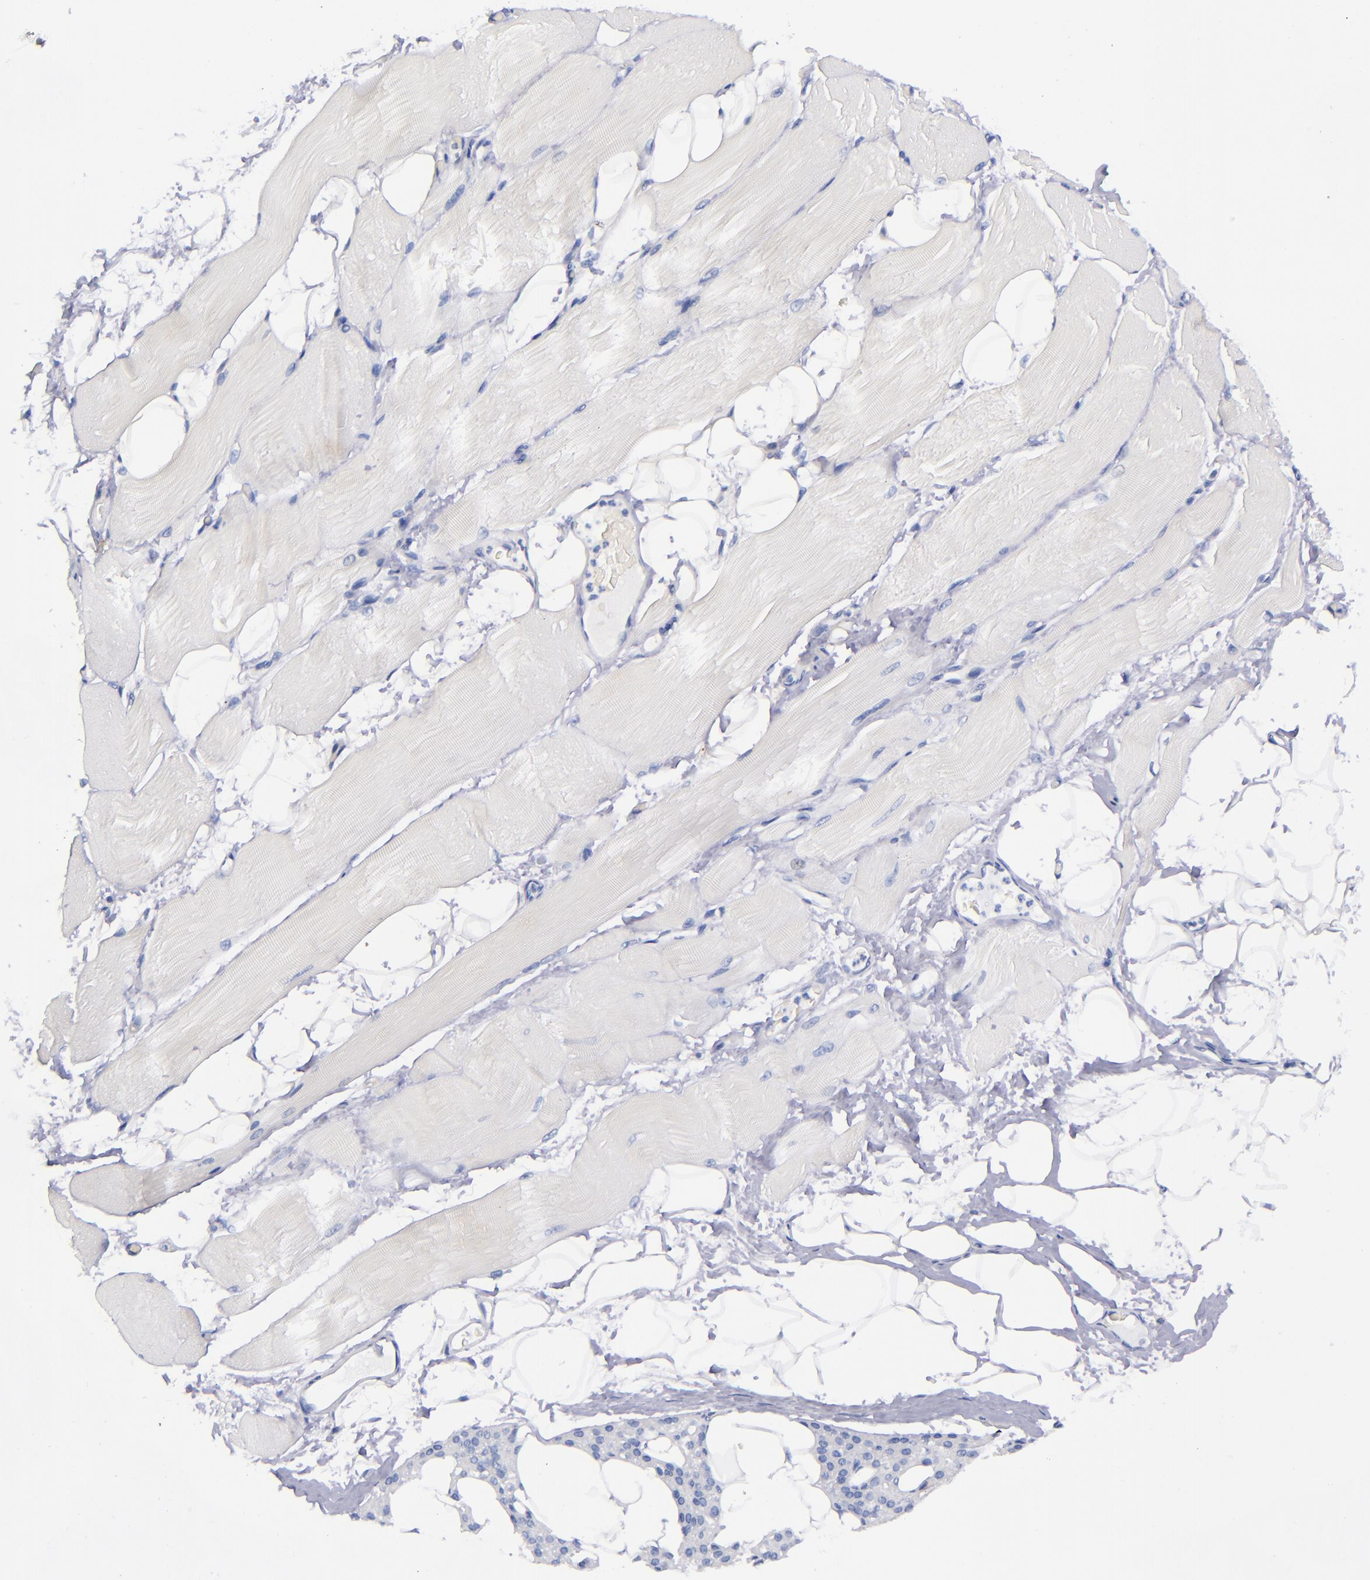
{"staining": {"intensity": "negative", "quantity": "none", "location": "none"}, "tissue": "skeletal muscle", "cell_type": "Myocytes", "image_type": "normal", "snomed": [{"axis": "morphology", "description": "Normal tissue, NOS"}, {"axis": "topography", "description": "Skeletal muscle"}, {"axis": "topography", "description": "Parathyroid gland"}], "caption": "Immunohistochemical staining of benign human skeletal muscle exhibits no significant positivity in myocytes.", "gene": "MCM7", "patient": {"sex": "female", "age": 37}}